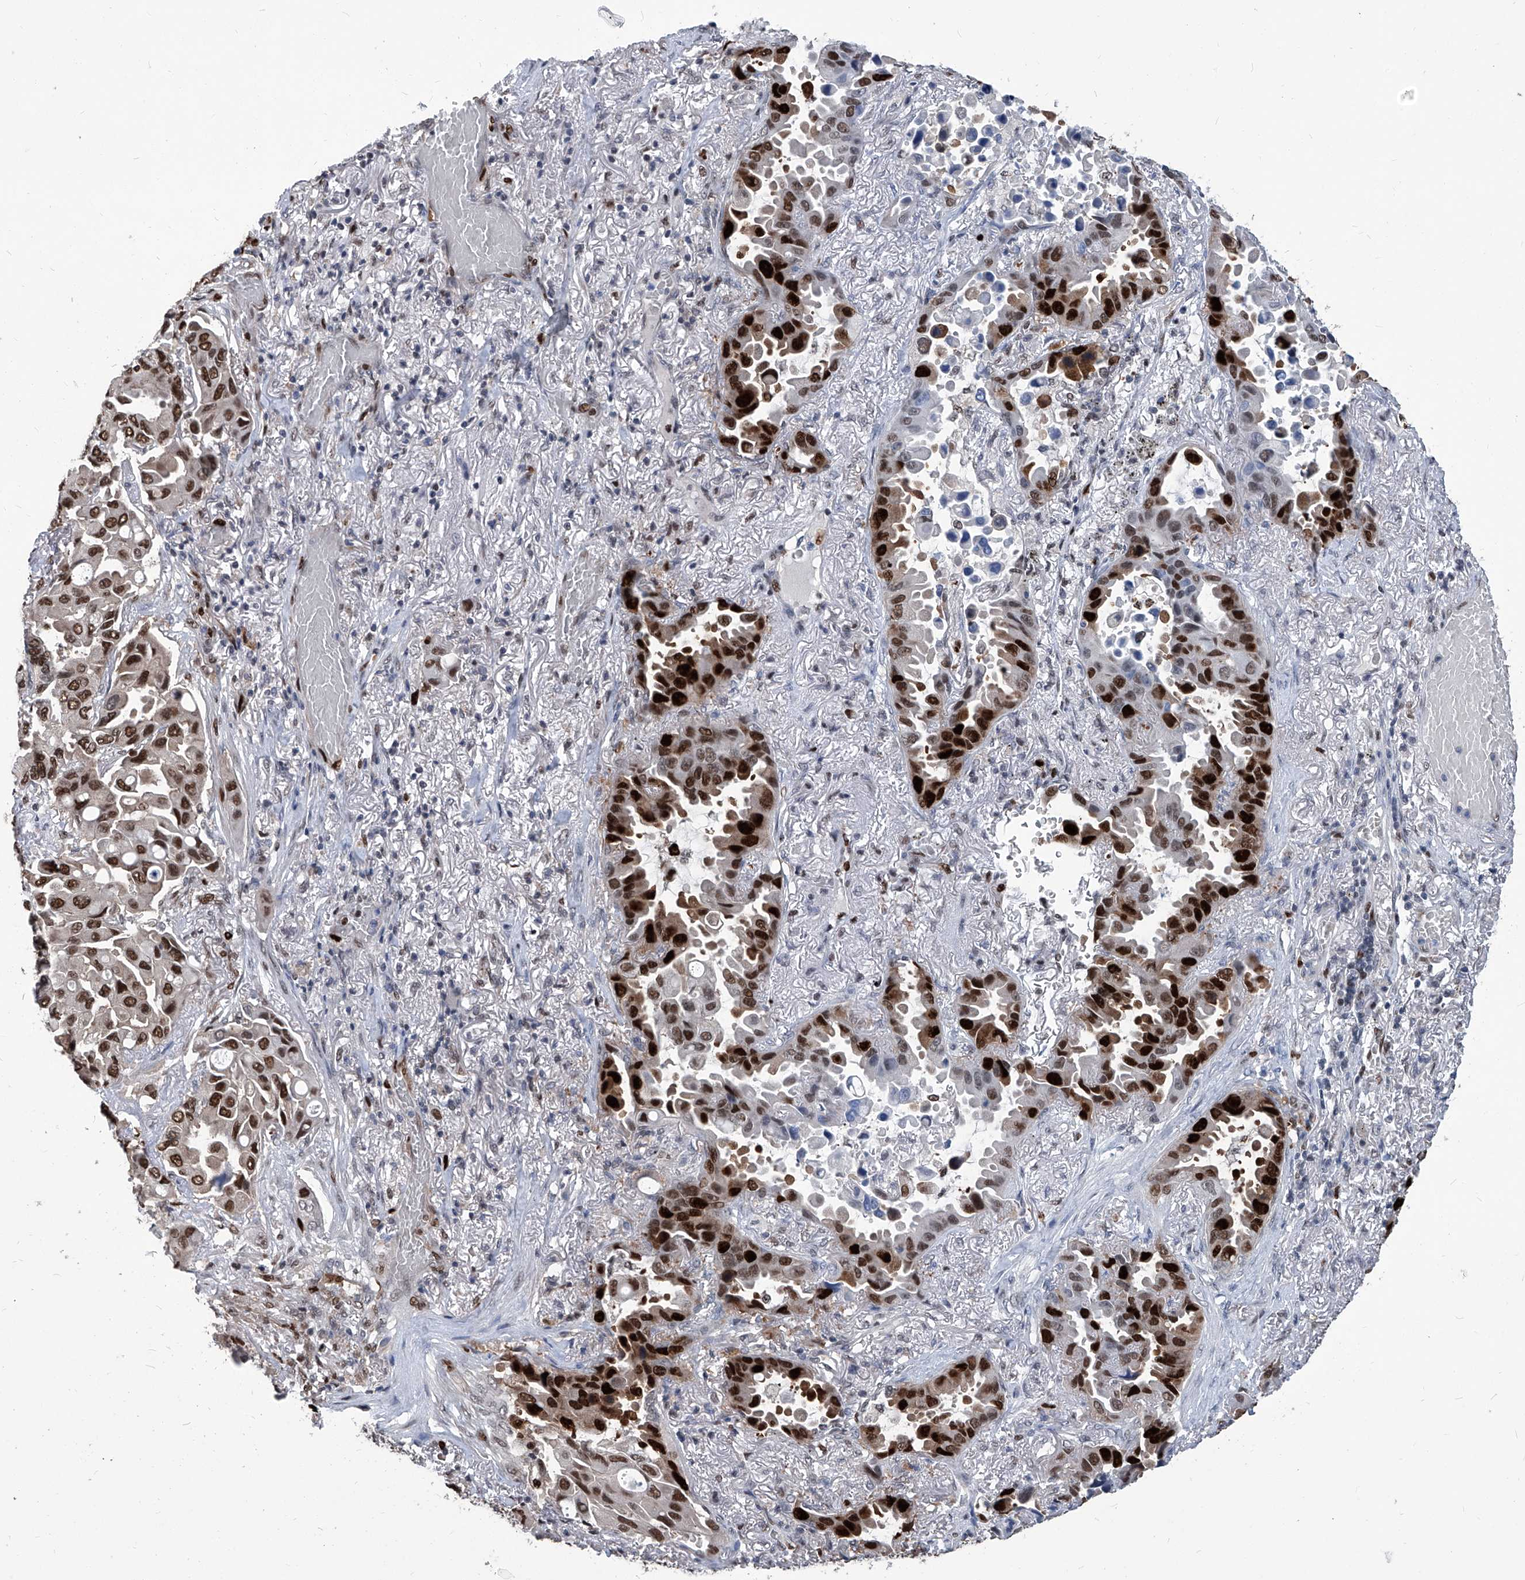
{"staining": {"intensity": "strong", "quantity": "25%-75%", "location": "cytoplasmic/membranous,nuclear"}, "tissue": "lung cancer", "cell_type": "Tumor cells", "image_type": "cancer", "snomed": [{"axis": "morphology", "description": "Adenocarcinoma, NOS"}, {"axis": "topography", "description": "Lung"}], "caption": "Human adenocarcinoma (lung) stained for a protein (brown) demonstrates strong cytoplasmic/membranous and nuclear positive staining in about 25%-75% of tumor cells.", "gene": "PCNA", "patient": {"sex": "male", "age": 64}}